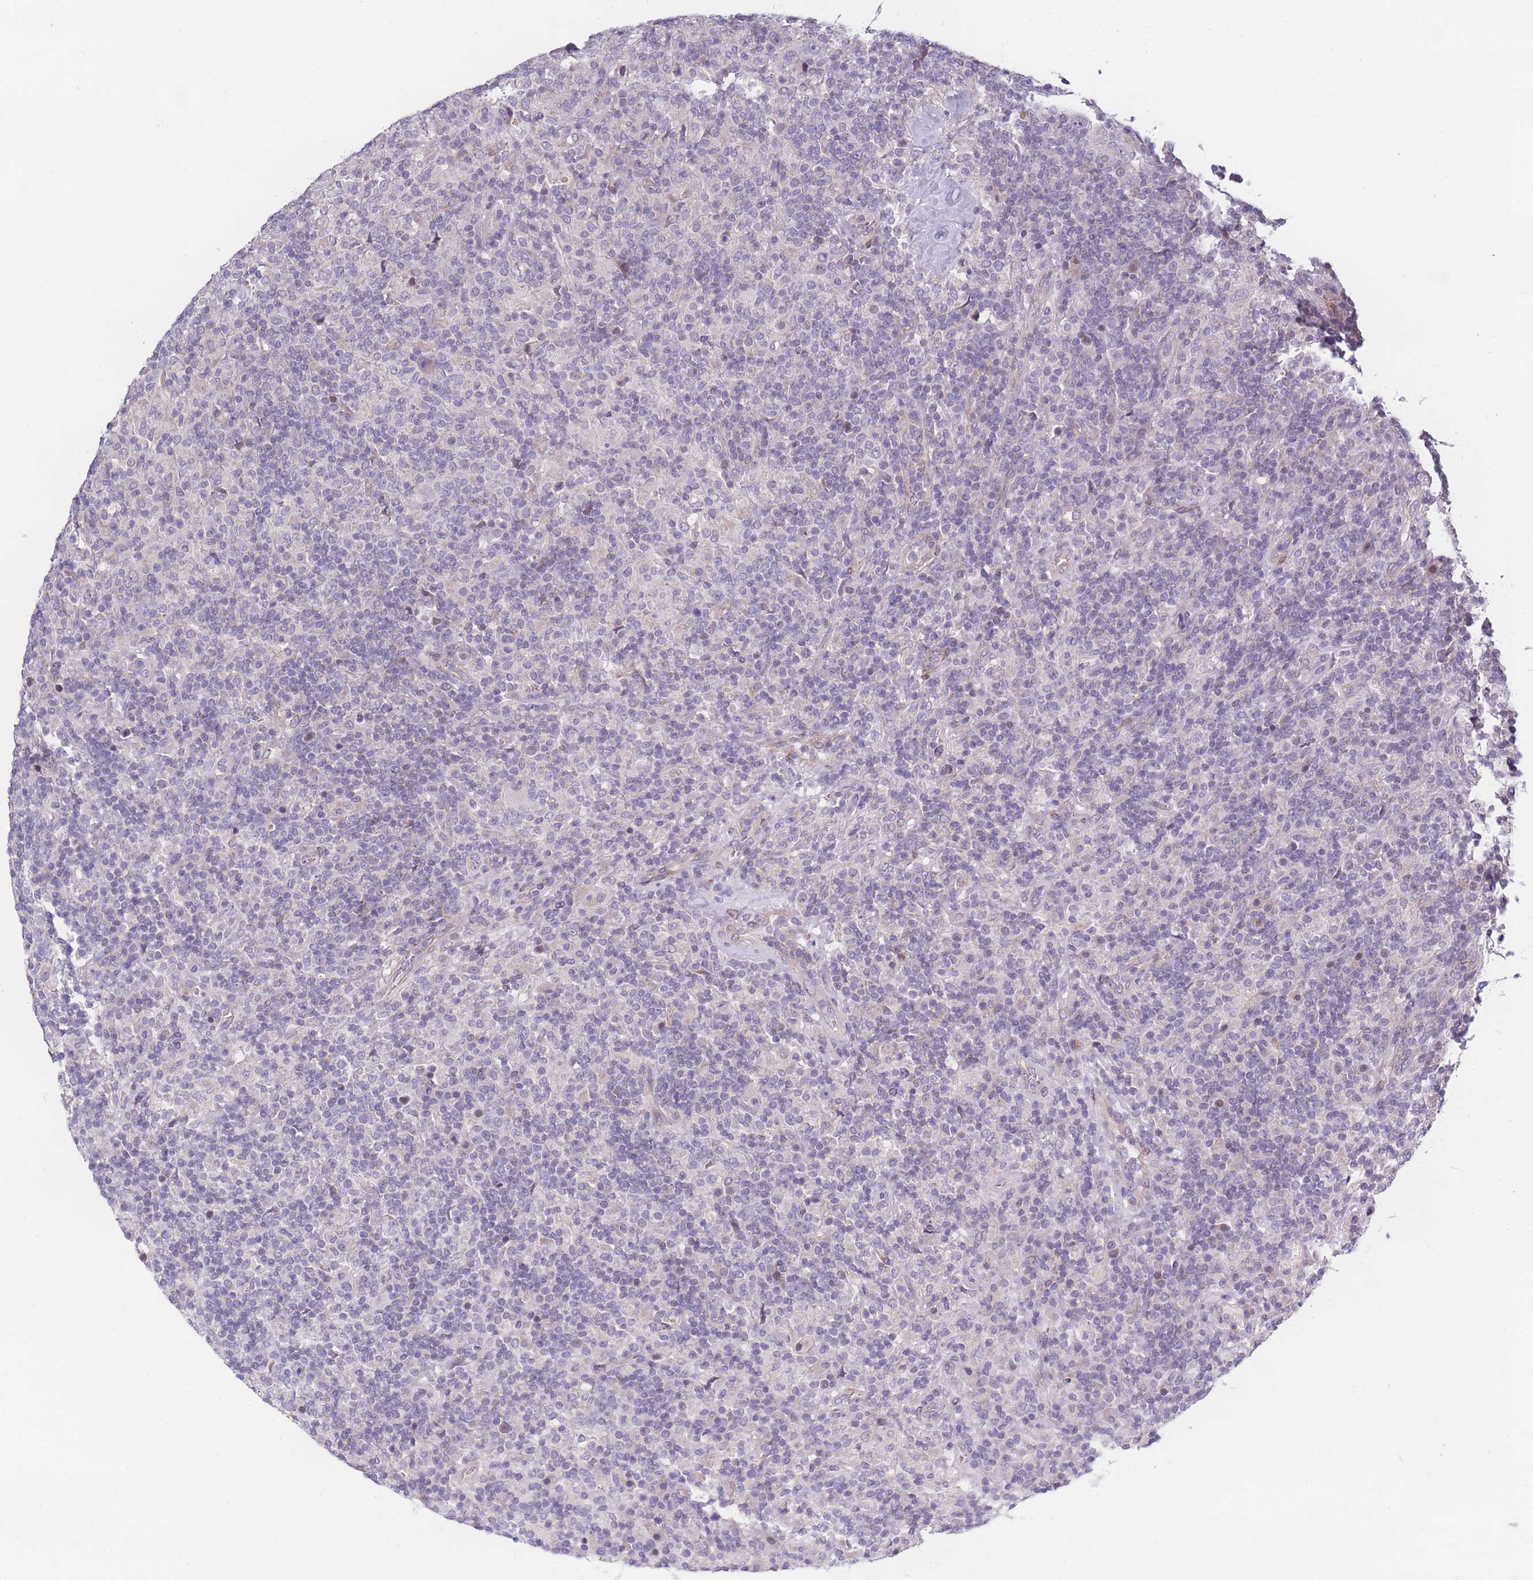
{"staining": {"intensity": "negative", "quantity": "none", "location": "none"}, "tissue": "lymphoma", "cell_type": "Tumor cells", "image_type": "cancer", "snomed": [{"axis": "morphology", "description": "Hodgkin's disease, NOS"}, {"axis": "topography", "description": "Lymph node"}], "caption": "High power microscopy image of an IHC photomicrograph of lymphoma, revealing no significant positivity in tumor cells. The staining is performed using DAB brown chromogen with nuclei counter-stained in using hematoxylin.", "gene": "CCNQ", "patient": {"sex": "male", "age": 70}}